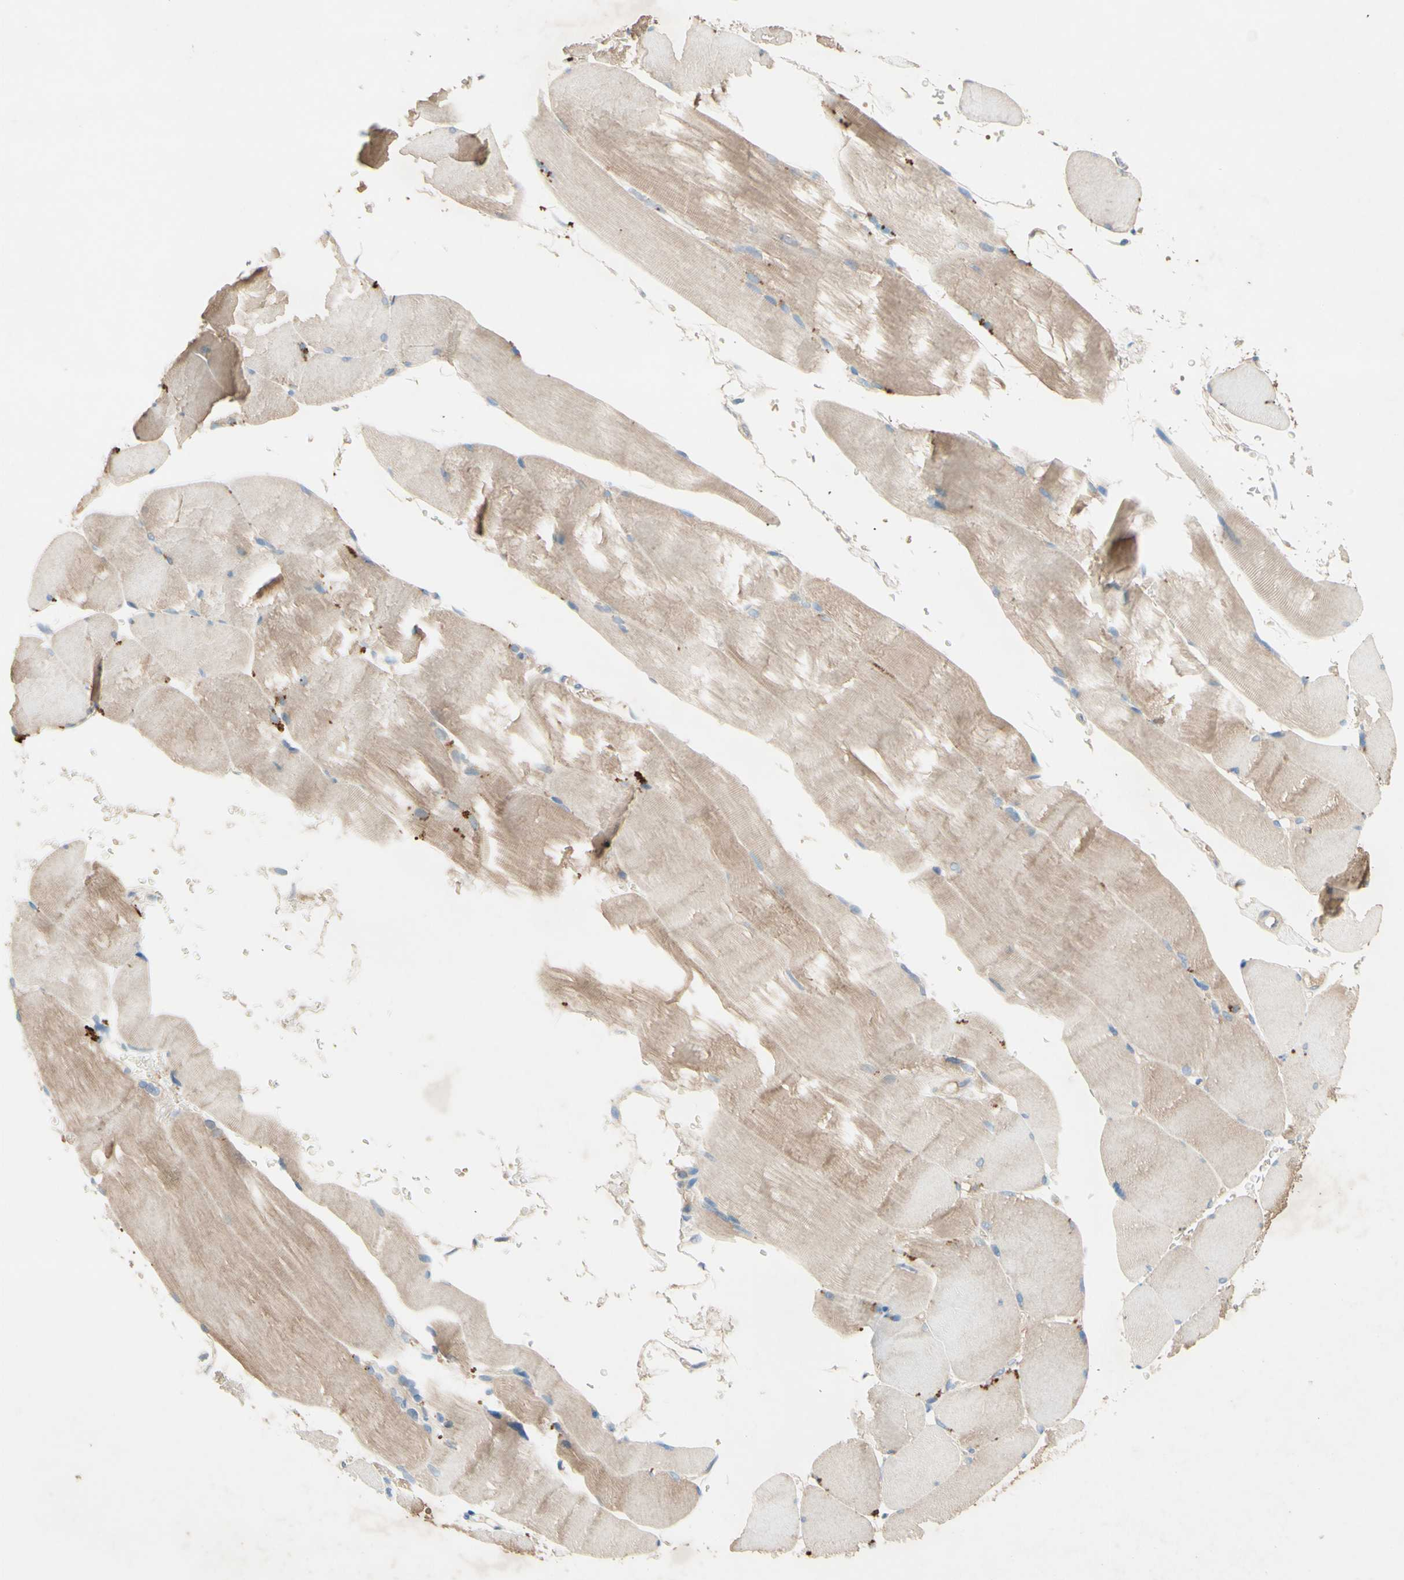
{"staining": {"intensity": "moderate", "quantity": ">75%", "location": "cytoplasmic/membranous"}, "tissue": "skeletal muscle", "cell_type": "Myocytes", "image_type": "normal", "snomed": [{"axis": "morphology", "description": "Normal tissue, NOS"}, {"axis": "topography", "description": "Skin"}, {"axis": "topography", "description": "Skeletal muscle"}], "caption": "Immunohistochemical staining of benign human skeletal muscle shows medium levels of moderate cytoplasmic/membranous expression in about >75% of myocytes.", "gene": "IL2", "patient": {"sex": "male", "age": 83}}